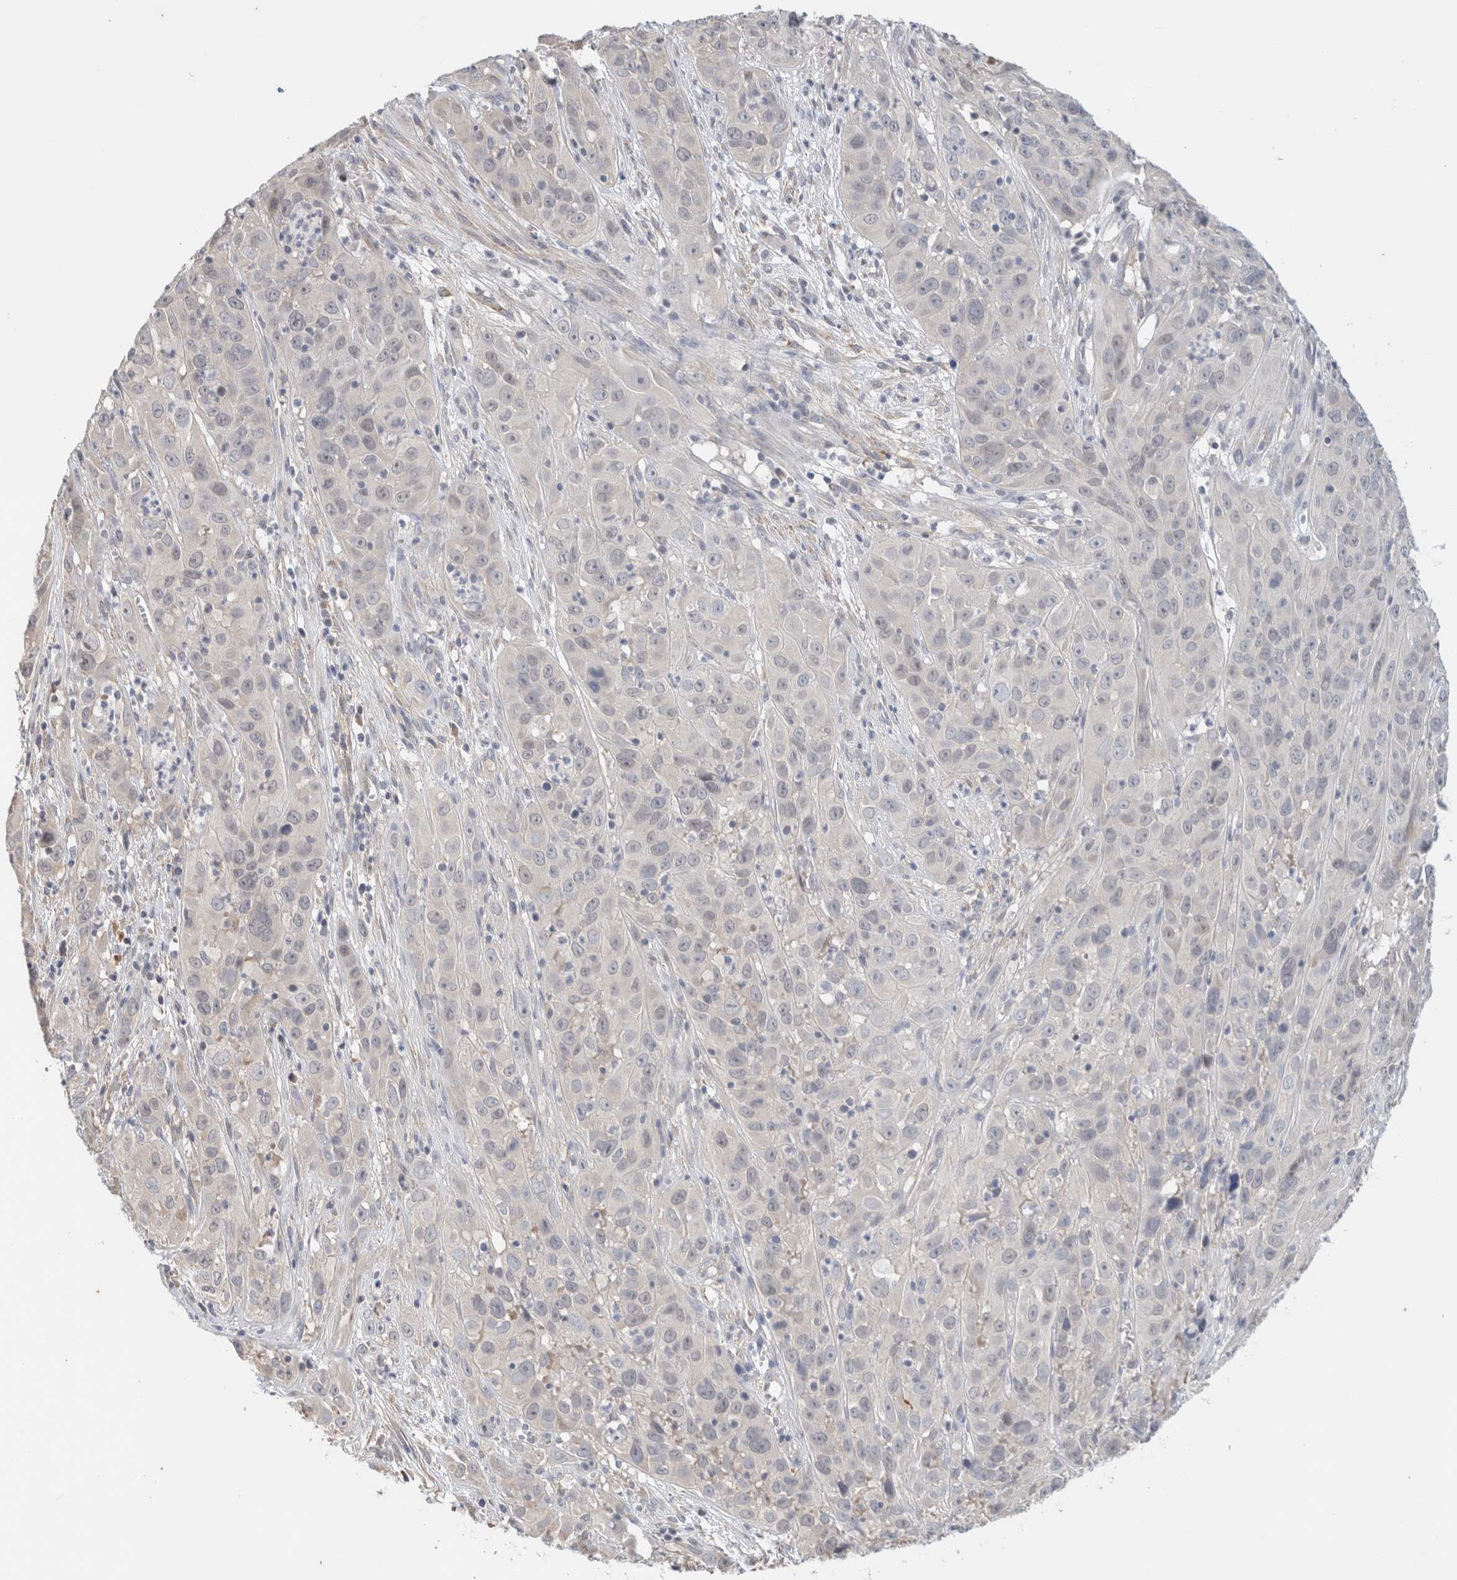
{"staining": {"intensity": "negative", "quantity": "none", "location": "none"}, "tissue": "cervical cancer", "cell_type": "Tumor cells", "image_type": "cancer", "snomed": [{"axis": "morphology", "description": "Squamous cell carcinoma, NOS"}, {"axis": "topography", "description": "Cervix"}], "caption": "The photomicrograph displays no staining of tumor cells in cervical squamous cell carcinoma.", "gene": "SPRTN", "patient": {"sex": "female", "age": 32}}